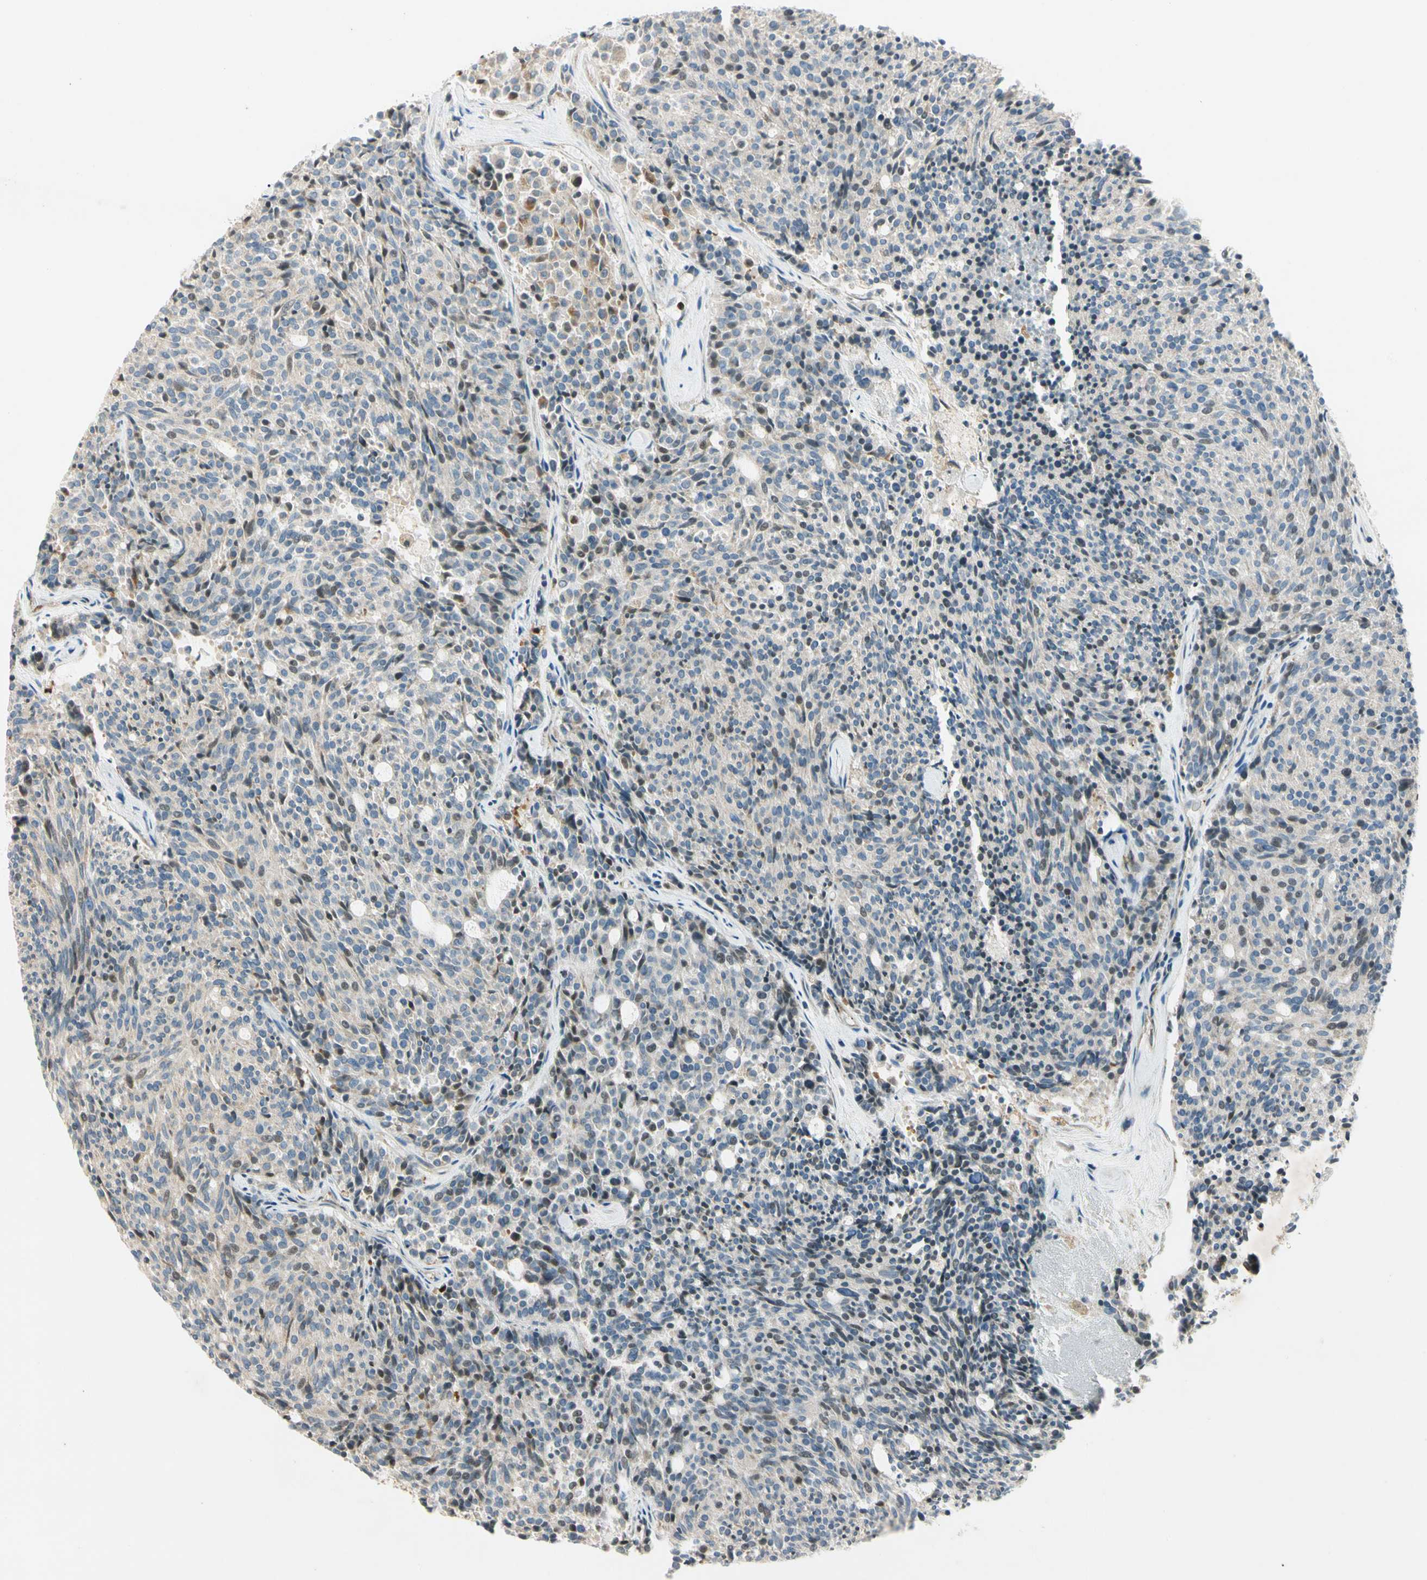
{"staining": {"intensity": "weak", "quantity": "25%-75%", "location": "cytoplasmic/membranous,nuclear"}, "tissue": "carcinoid", "cell_type": "Tumor cells", "image_type": "cancer", "snomed": [{"axis": "morphology", "description": "Carcinoid, malignant, NOS"}, {"axis": "topography", "description": "Pancreas"}], "caption": "Carcinoid was stained to show a protein in brown. There is low levels of weak cytoplasmic/membranous and nuclear positivity in approximately 25%-75% of tumor cells.", "gene": "CDH6", "patient": {"sex": "female", "age": 54}}